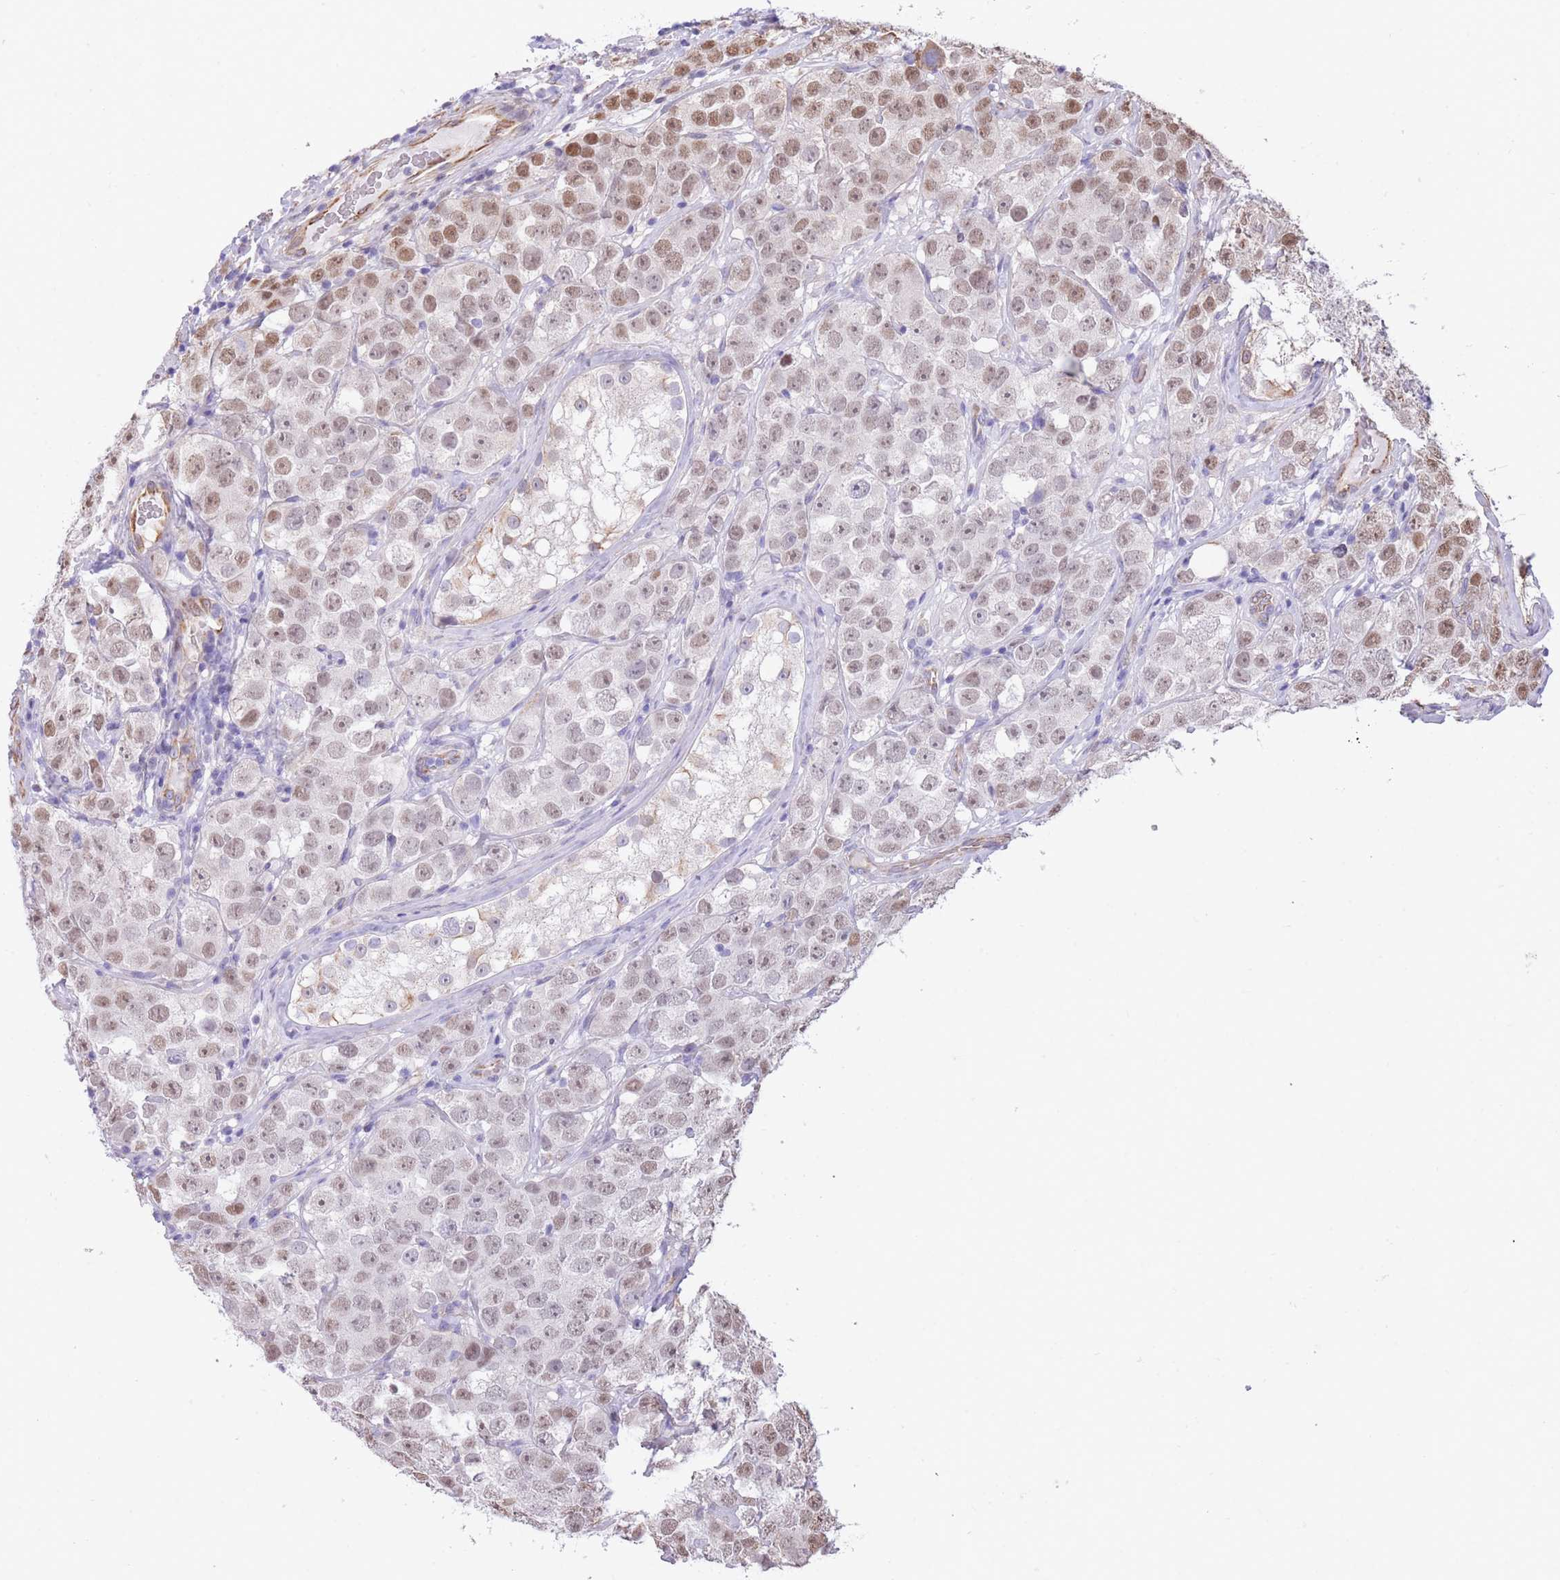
{"staining": {"intensity": "moderate", "quantity": "<25%", "location": "nuclear"}, "tissue": "testis cancer", "cell_type": "Tumor cells", "image_type": "cancer", "snomed": [{"axis": "morphology", "description": "Seminoma, NOS"}, {"axis": "topography", "description": "Testis"}], "caption": "Immunohistochemistry (DAB) staining of testis seminoma reveals moderate nuclear protein expression in approximately <25% of tumor cells.", "gene": "PSG8", "patient": {"sex": "male", "age": 28}}